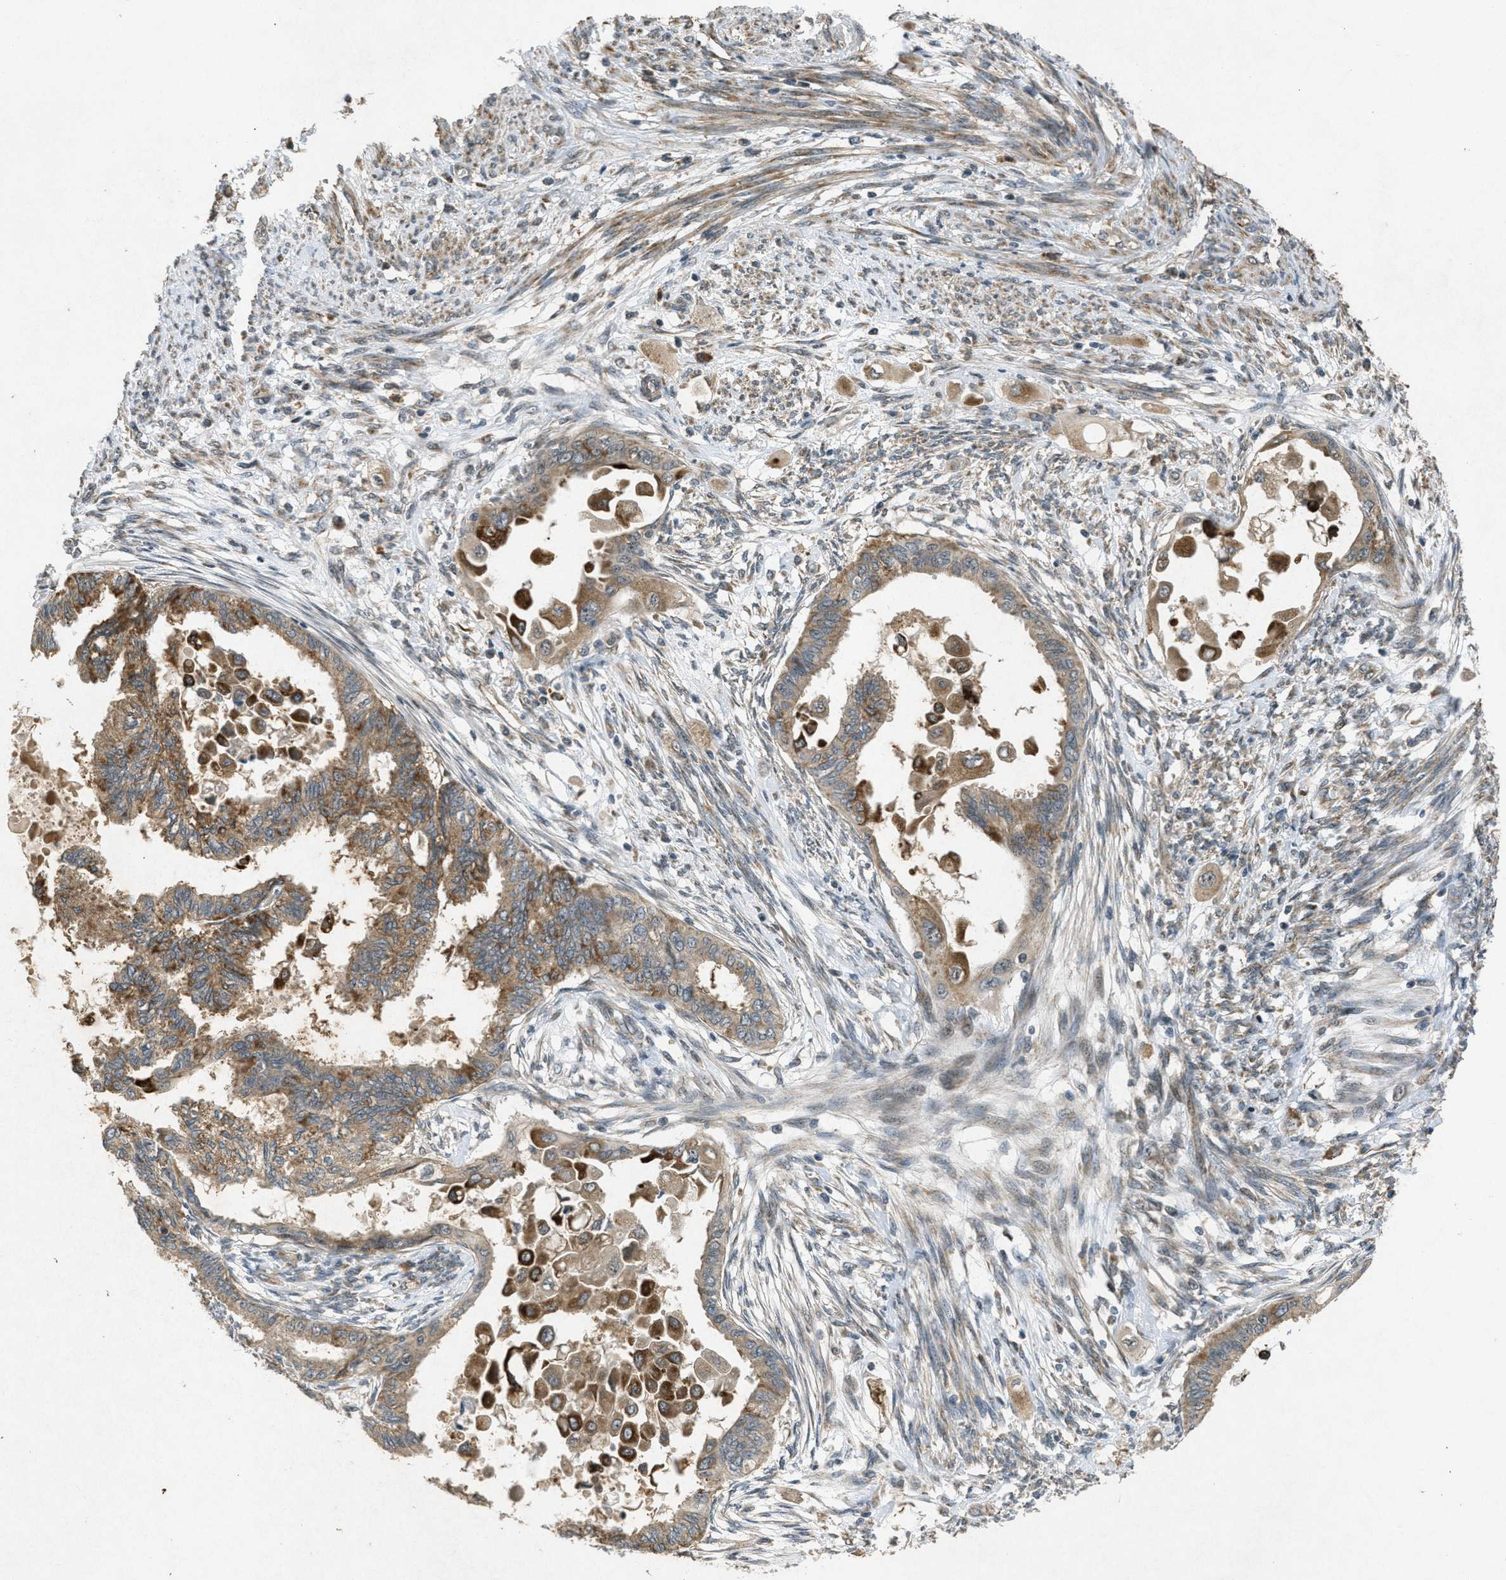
{"staining": {"intensity": "moderate", "quantity": ">75%", "location": "cytoplasmic/membranous"}, "tissue": "cervical cancer", "cell_type": "Tumor cells", "image_type": "cancer", "snomed": [{"axis": "morphology", "description": "Normal tissue, NOS"}, {"axis": "morphology", "description": "Adenocarcinoma, NOS"}, {"axis": "topography", "description": "Cervix"}, {"axis": "topography", "description": "Endometrium"}], "caption": "Human adenocarcinoma (cervical) stained with a brown dye displays moderate cytoplasmic/membranous positive expression in approximately >75% of tumor cells.", "gene": "PPP1R15A", "patient": {"sex": "female", "age": 86}}